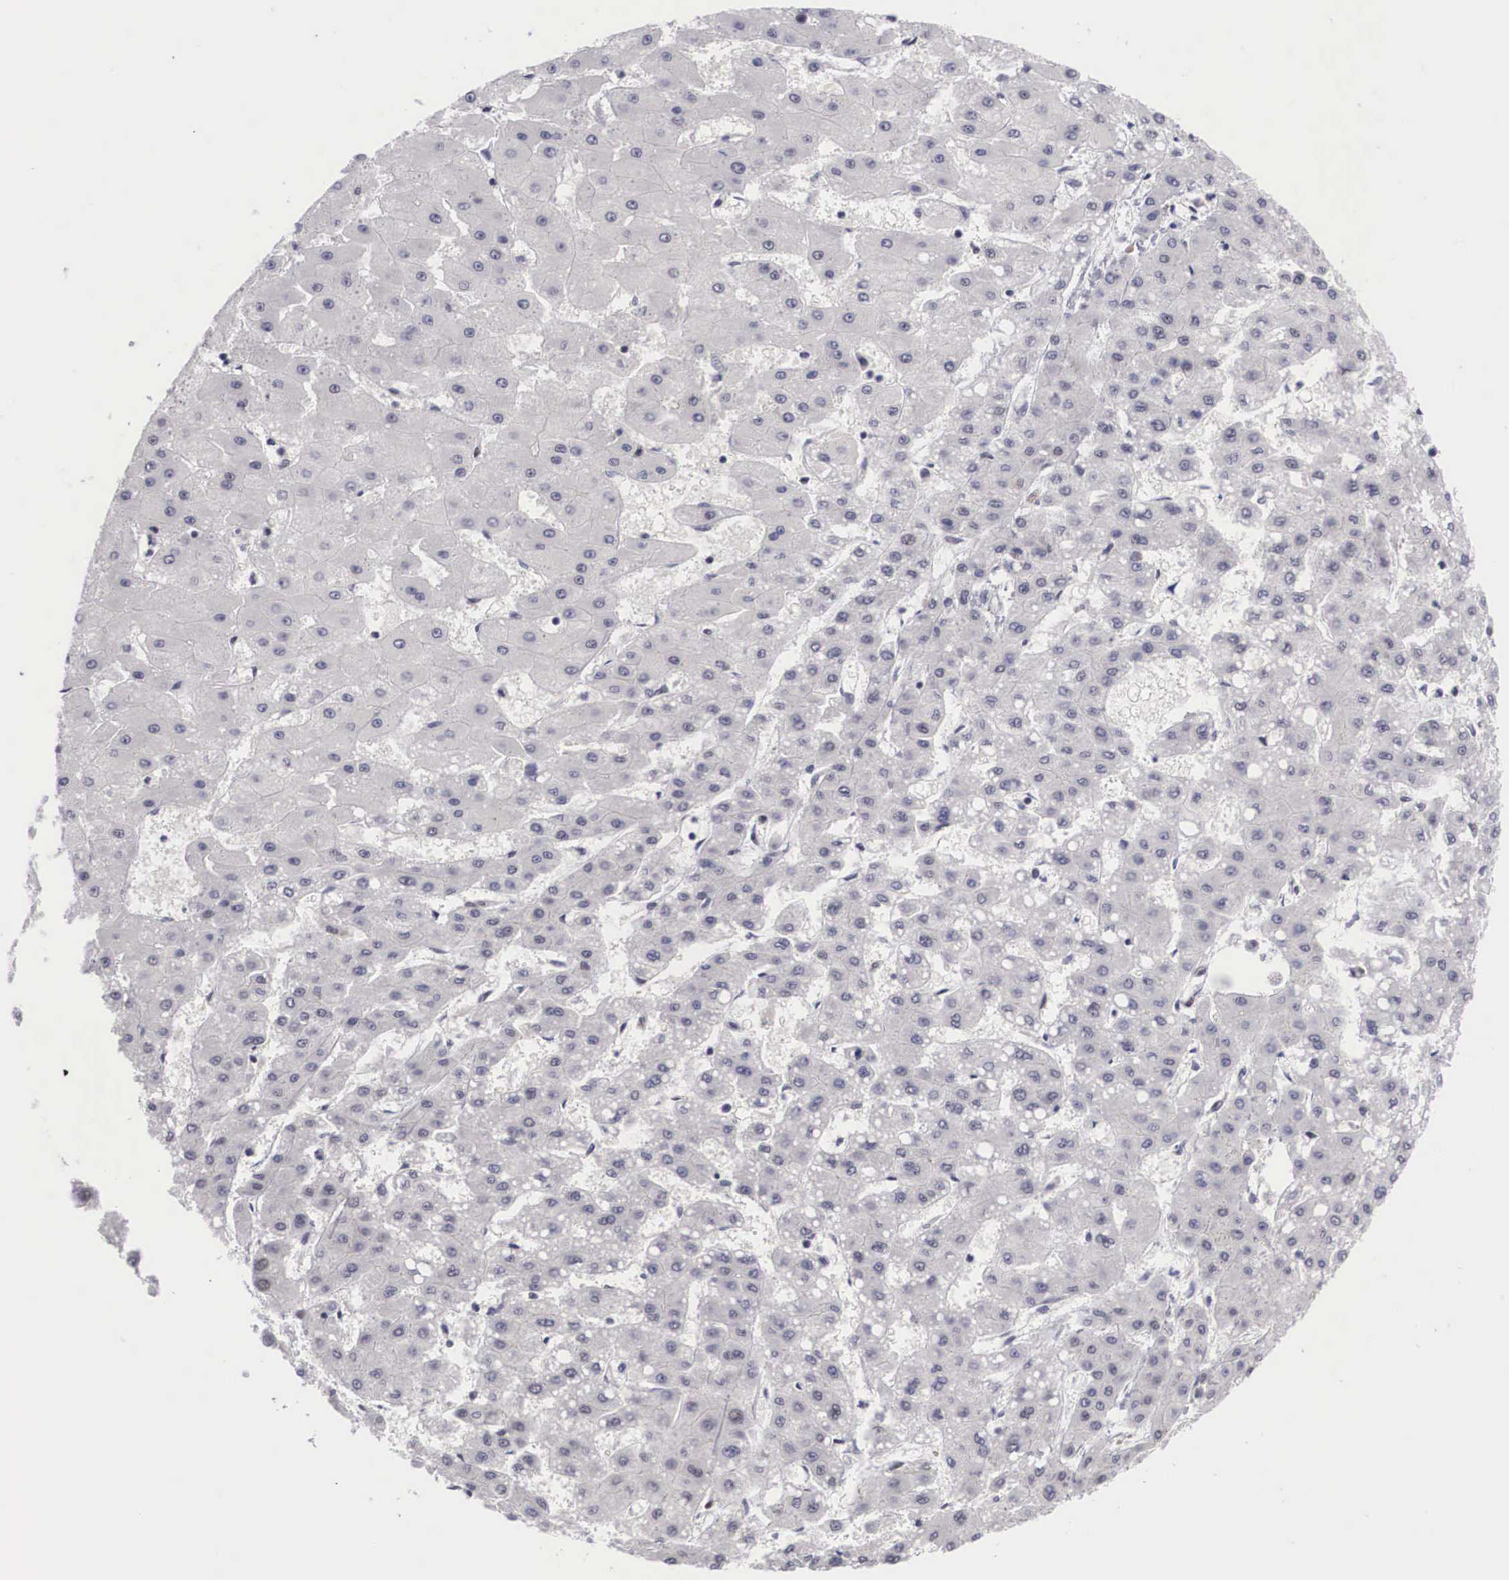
{"staining": {"intensity": "negative", "quantity": "none", "location": "none"}, "tissue": "liver cancer", "cell_type": "Tumor cells", "image_type": "cancer", "snomed": [{"axis": "morphology", "description": "Carcinoma, Hepatocellular, NOS"}, {"axis": "topography", "description": "Liver"}], "caption": "This image is of liver cancer (hepatocellular carcinoma) stained with immunohistochemistry to label a protein in brown with the nuclei are counter-stained blue. There is no staining in tumor cells.", "gene": "MORC2", "patient": {"sex": "female", "age": 52}}